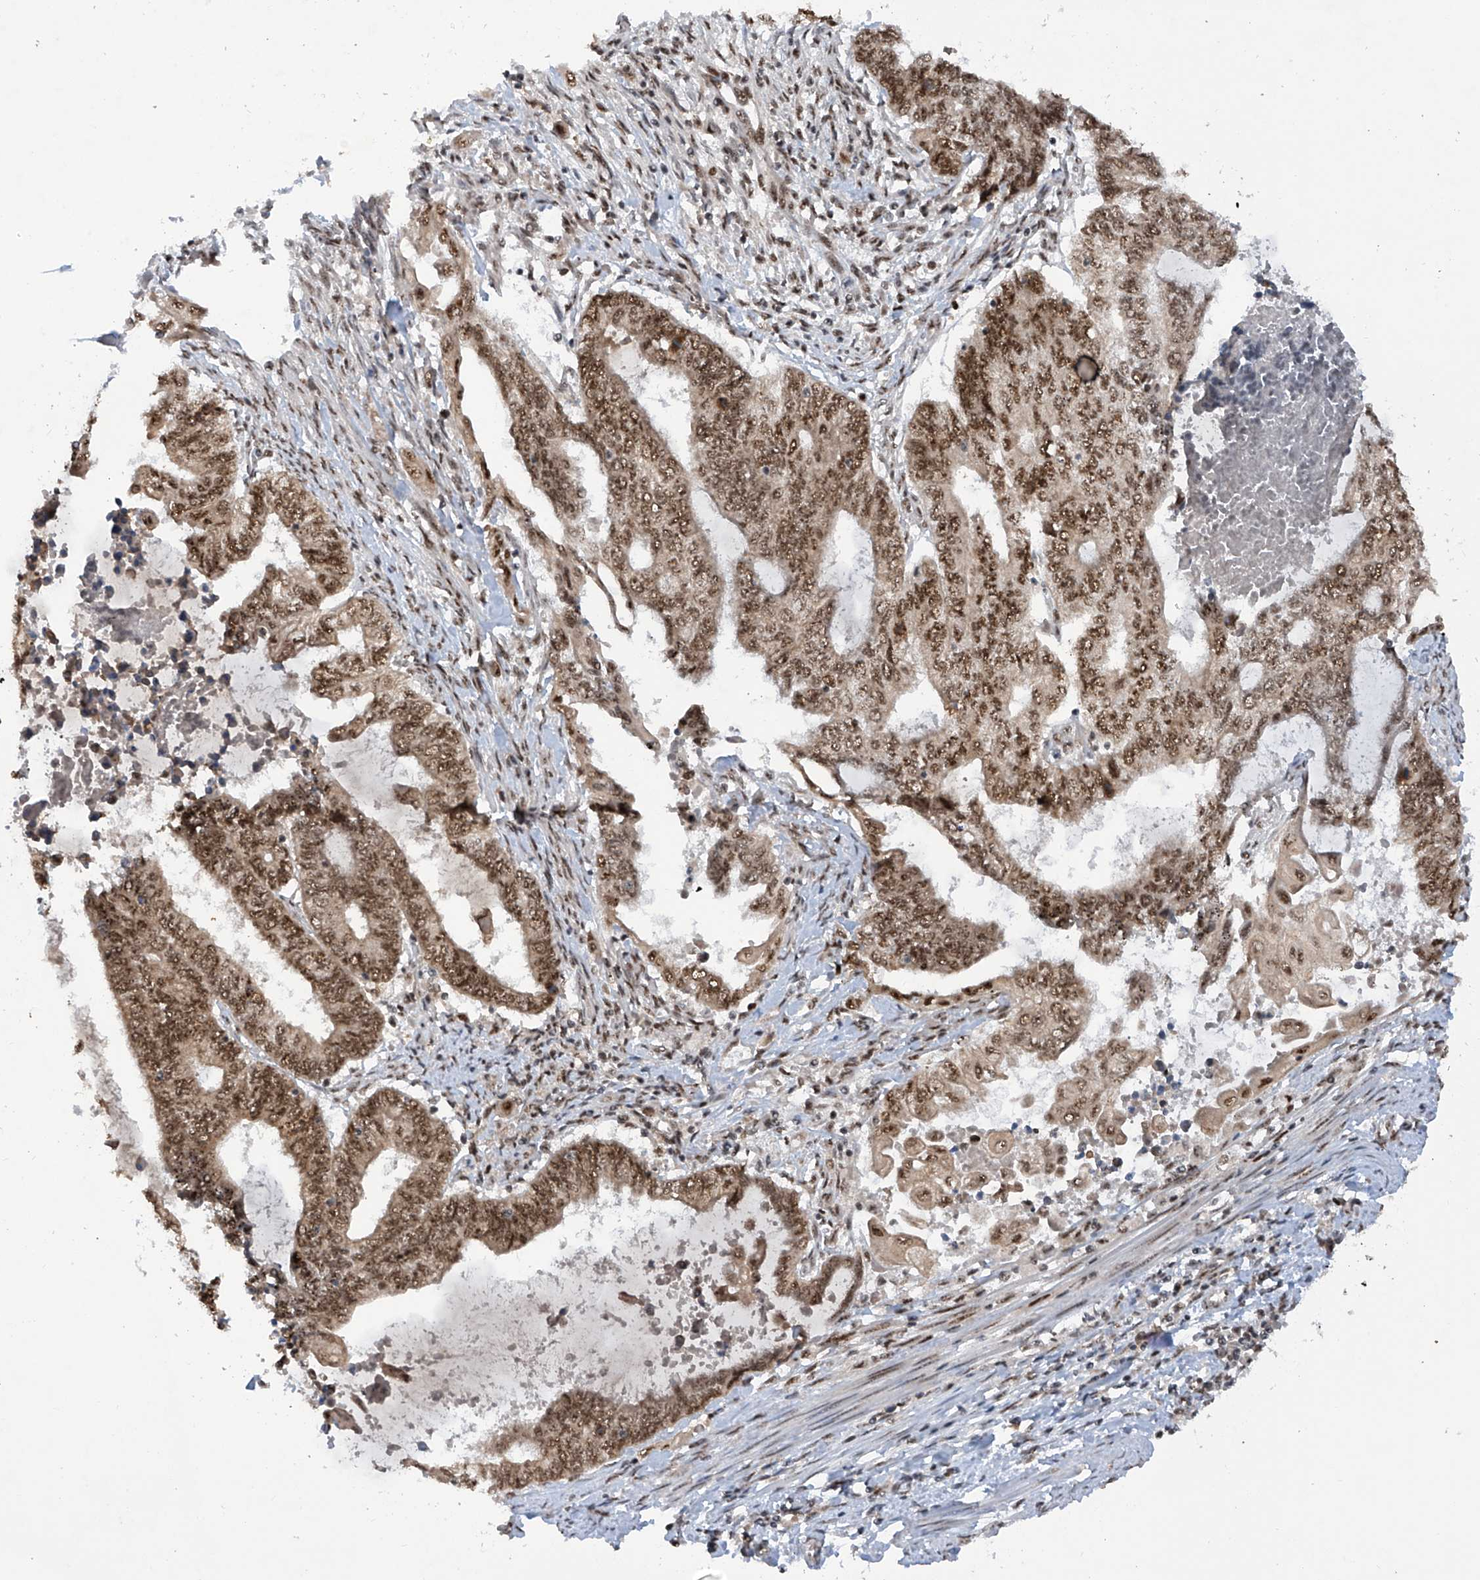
{"staining": {"intensity": "moderate", "quantity": ">75%", "location": "nuclear"}, "tissue": "endometrial cancer", "cell_type": "Tumor cells", "image_type": "cancer", "snomed": [{"axis": "morphology", "description": "Adenocarcinoma, NOS"}, {"axis": "topography", "description": "Uterus"}, {"axis": "topography", "description": "Endometrium"}], "caption": "This is an image of IHC staining of endometrial cancer (adenocarcinoma), which shows moderate staining in the nuclear of tumor cells.", "gene": "RPAIN", "patient": {"sex": "female", "age": 70}}